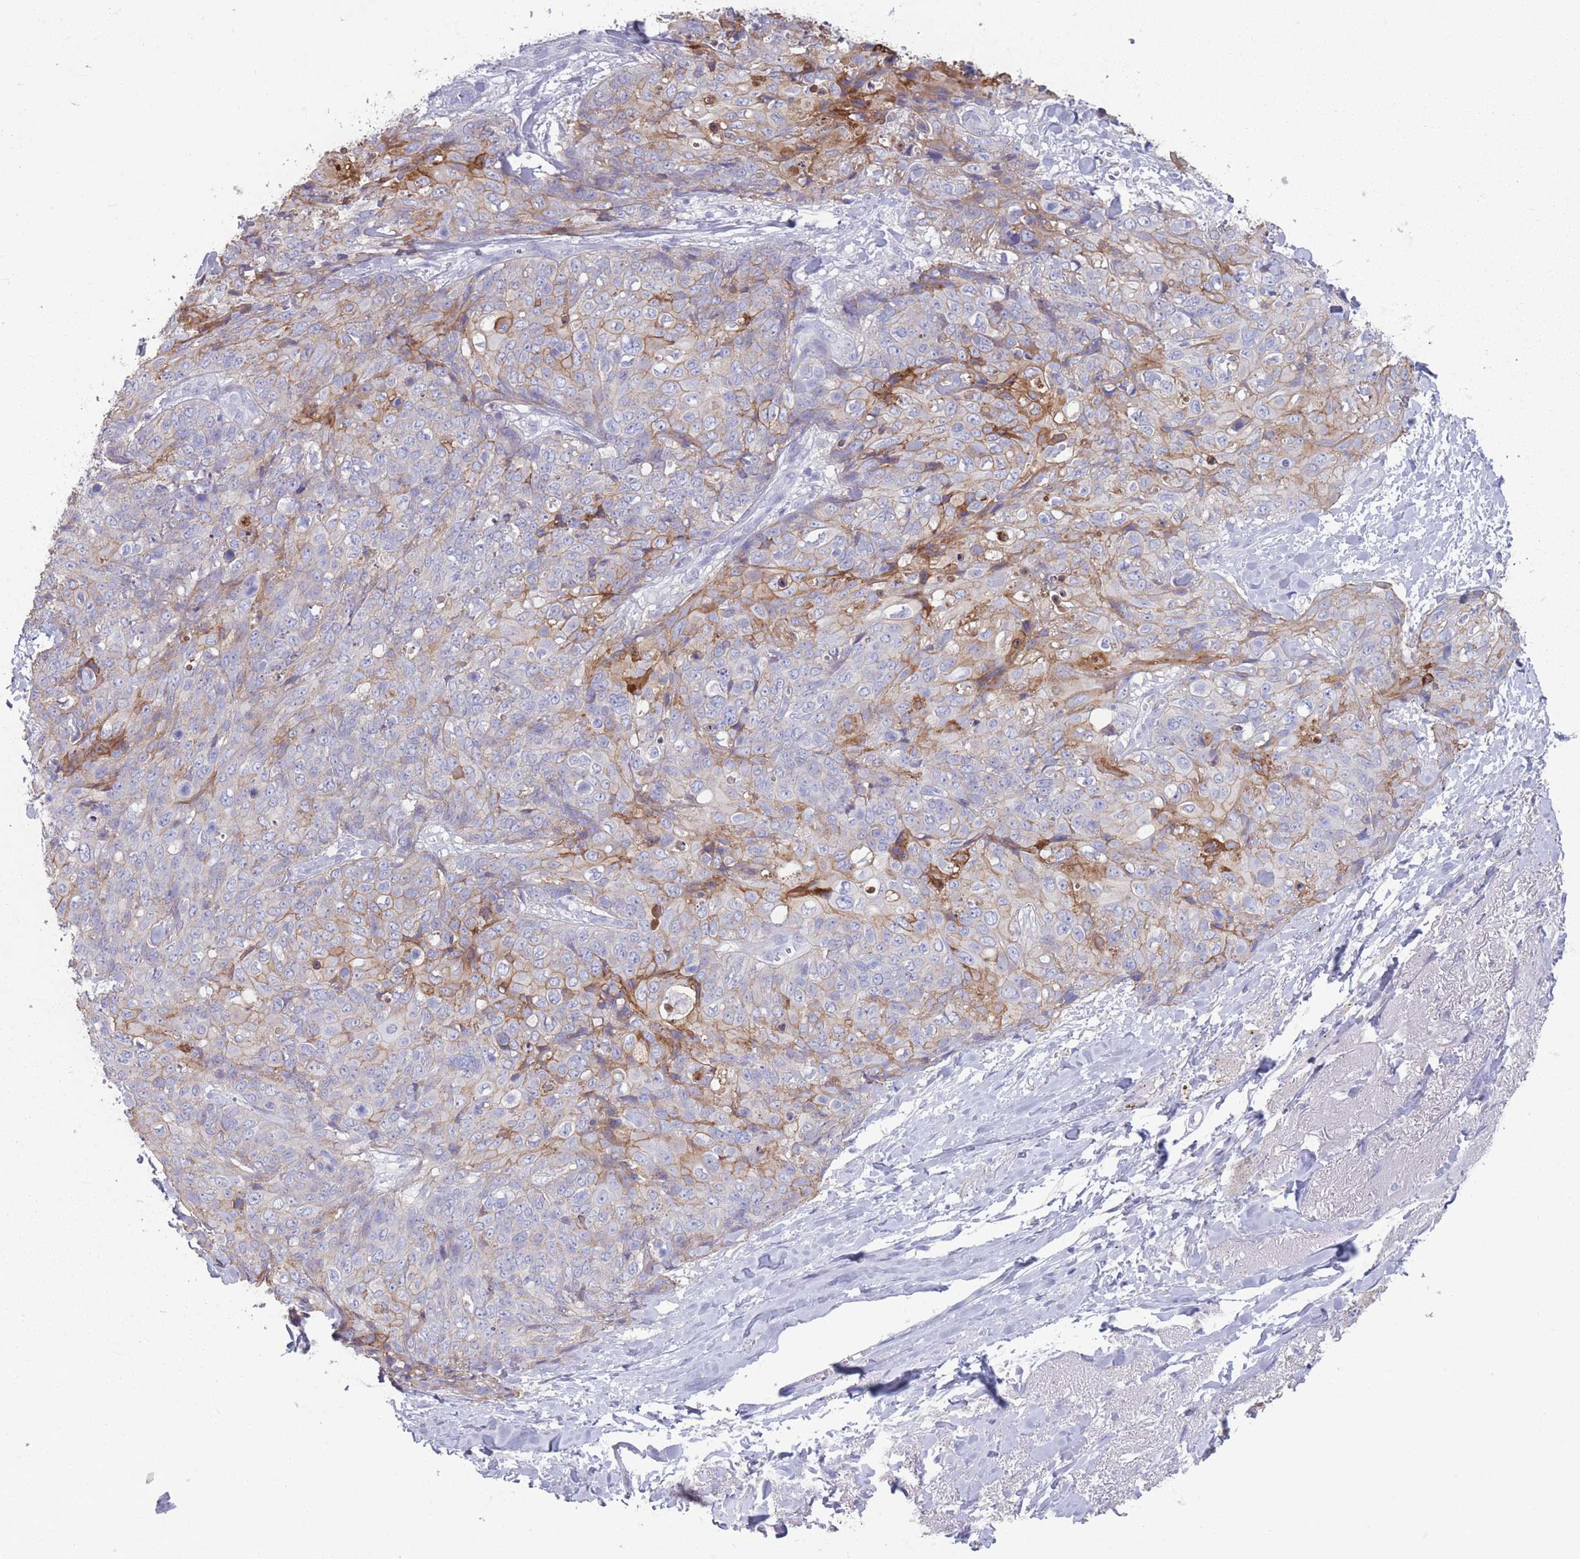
{"staining": {"intensity": "moderate", "quantity": "<25%", "location": "cytoplasmic/membranous"}, "tissue": "skin cancer", "cell_type": "Tumor cells", "image_type": "cancer", "snomed": [{"axis": "morphology", "description": "Squamous cell carcinoma, NOS"}, {"axis": "topography", "description": "Skin"}, {"axis": "topography", "description": "Vulva"}], "caption": "Protein analysis of skin cancer tissue demonstrates moderate cytoplasmic/membranous positivity in approximately <25% of tumor cells. Using DAB (brown) and hematoxylin (blue) stains, captured at high magnification using brightfield microscopy.", "gene": "RHBG", "patient": {"sex": "female", "age": 85}}